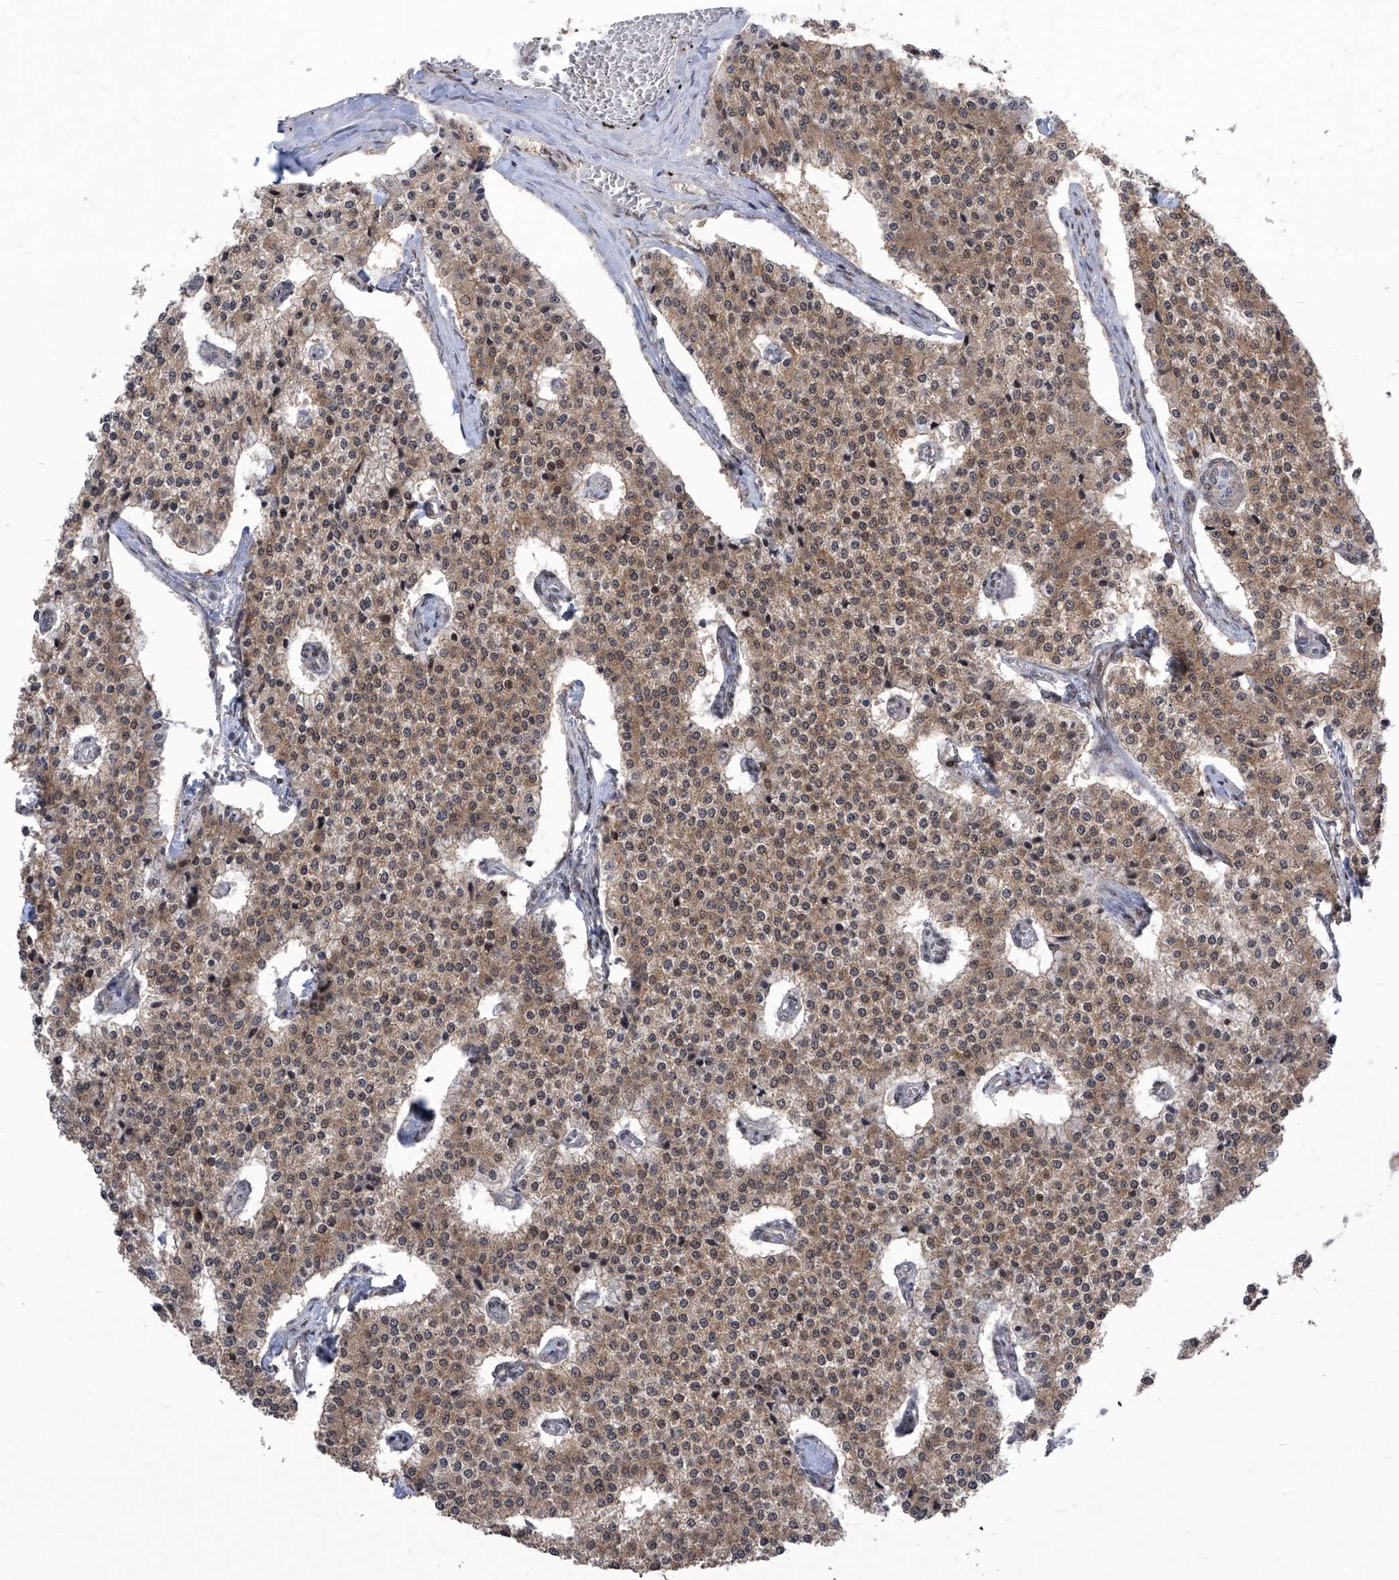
{"staining": {"intensity": "moderate", "quantity": ">75%", "location": "cytoplasmic/membranous"}, "tissue": "carcinoid", "cell_type": "Tumor cells", "image_type": "cancer", "snomed": [{"axis": "morphology", "description": "Carcinoid, malignant, NOS"}, {"axis": "topography", "description": "Colon"}], "caption": "High-power microscopy captured an IHC image of carcinoid (malignant), revealing moderate cytoplasmic/membranous positivity in approximately >75% of tumor cells.", "gene": "CETN2", "patient": {"sex": "female", "age": 52}}